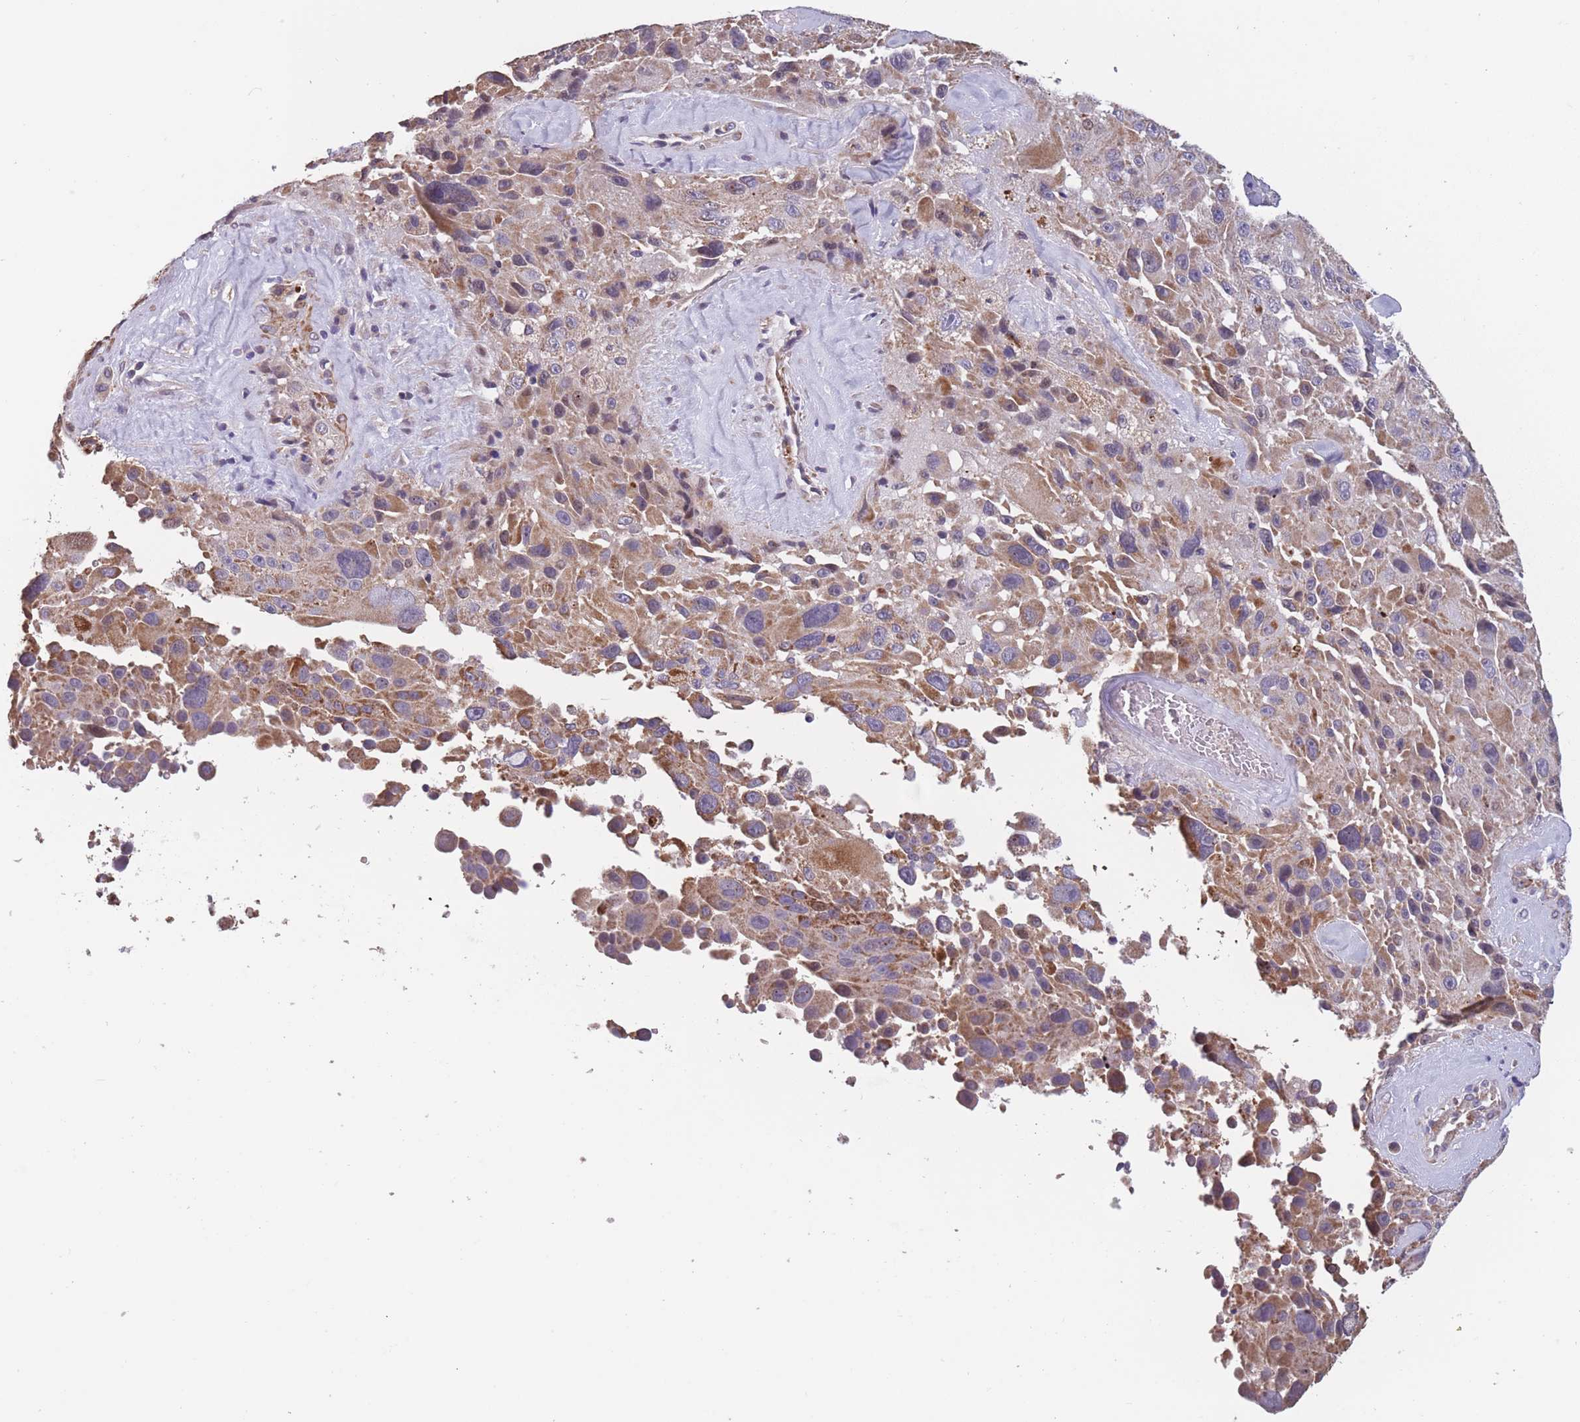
{"staining": {"intensity": "moderate", "quantity": "25%-75%", "location": "cytoplasmic/membranous"}, "tissue": "melanoma", "cell_type": "Tumor cells", "image_type": "cancer", "snomed": [{"axis": "morphology", "description": "Malignant melanoma, Metastatic site"}, {"axis": "topography", "description": "Lymph node"}], "caption": "Protein staining by immunohistochemistry (IHC) reveals moderate cytoplasmic/membranous positivity in approximately 25%-75% of tumor cells in melanoma.", "gene": "TOMM40L", "patient": {"sex": "male", "age": 62}}